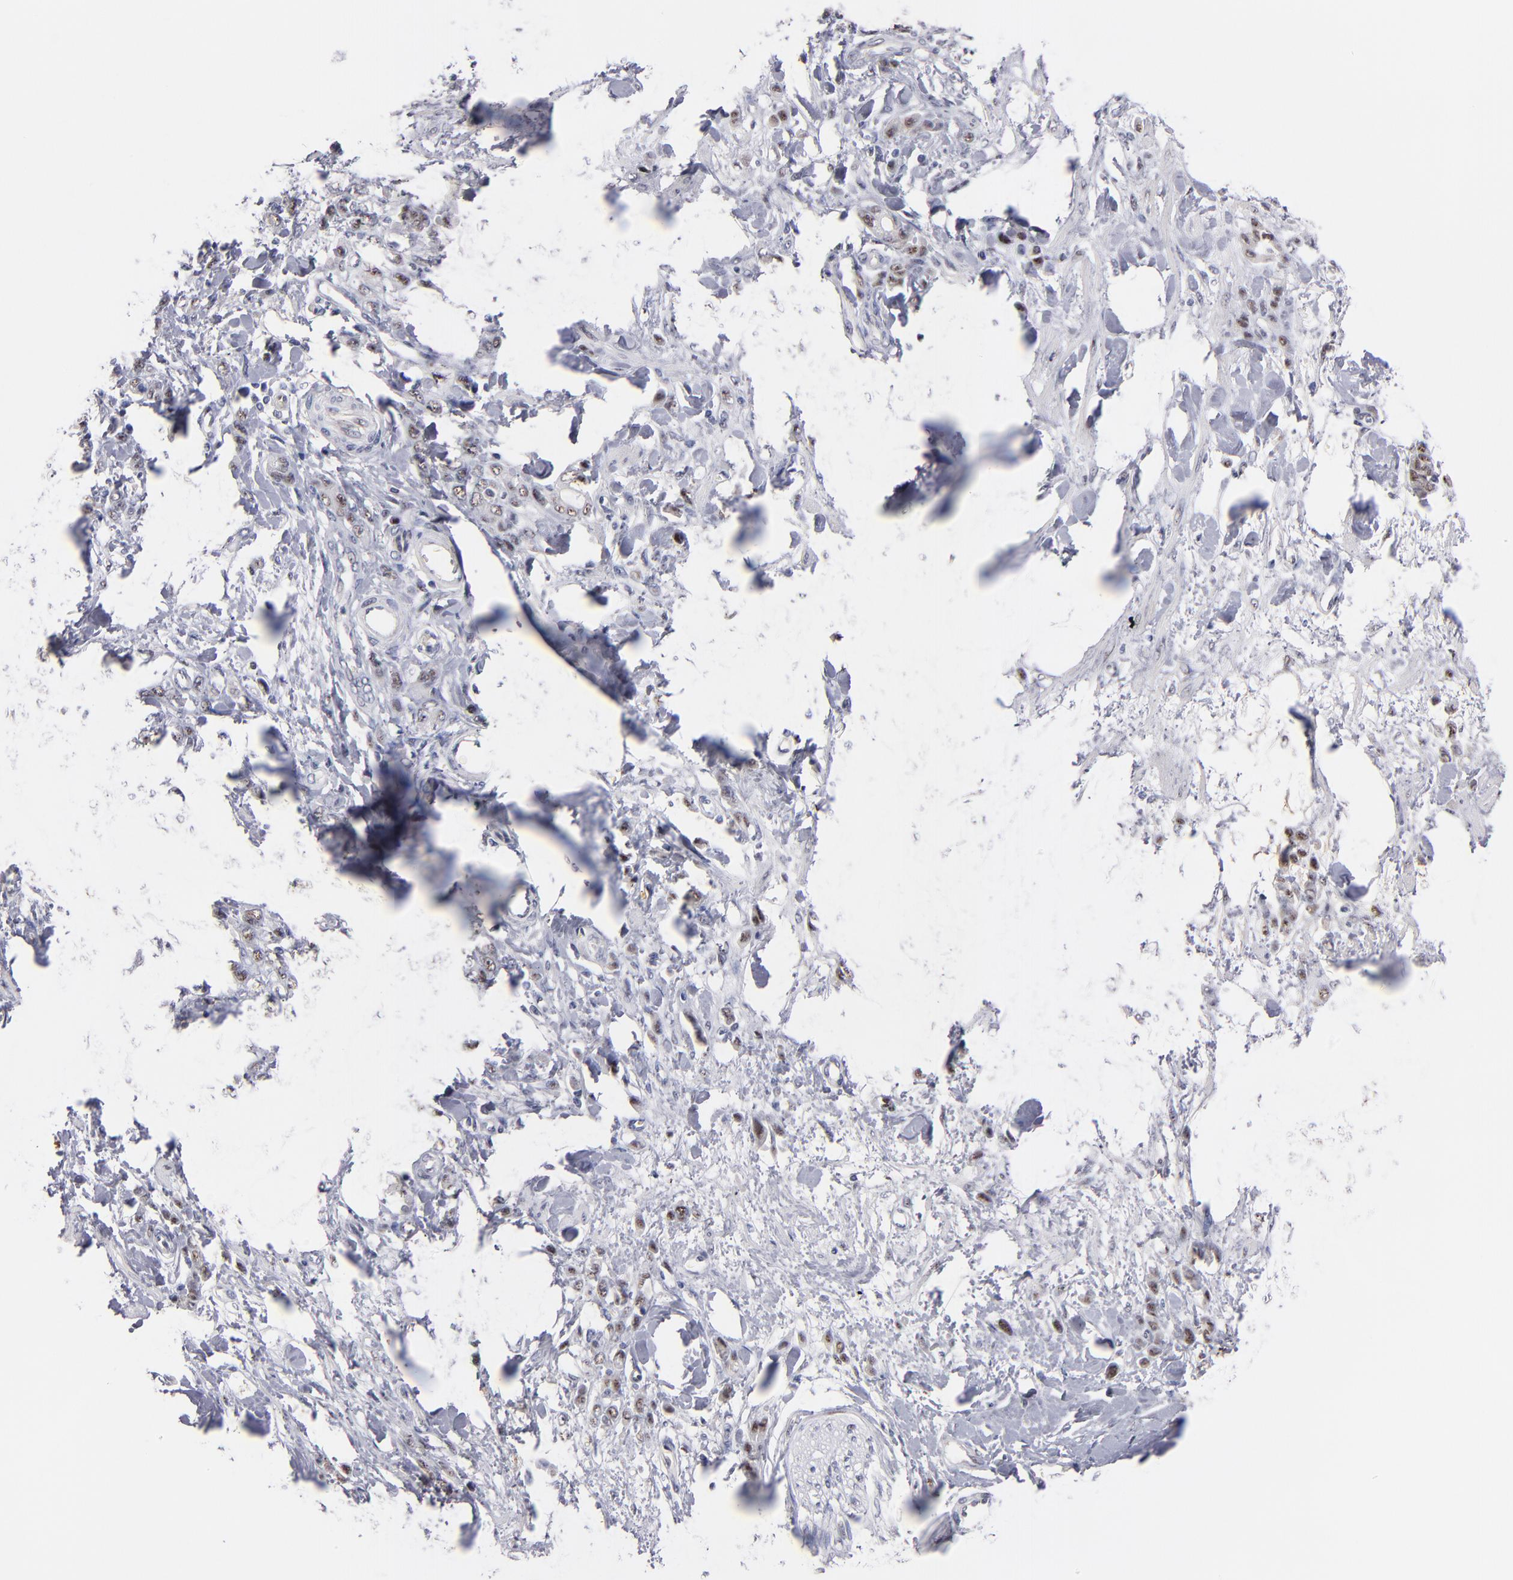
{"staining": {"intensity": "weak", "quantity": "25%-75%", "location": "nuclear"}, "tissue": "stomach cancer", "cell_type": "Tumor cells", "image_type": "cancer", "snomed": [{"axis": "morphology", "description": "Normal tissue, NOS"}, {"axis": "morphology", "description": "Adenocarcinoma, NOS"}, {"axis": "topography", "description": "Stomach"}], "caption": "Stomach adenocarcinoma stained with DAB (3,3'-diaminobenzidine) immunohistochemistry (IHC) demonstrates low levels of weak nuclear expression in approximately 25%-75% of tumor cells.", "gene": "RAF1", "patient": {"sex": "male", "age": 82}}